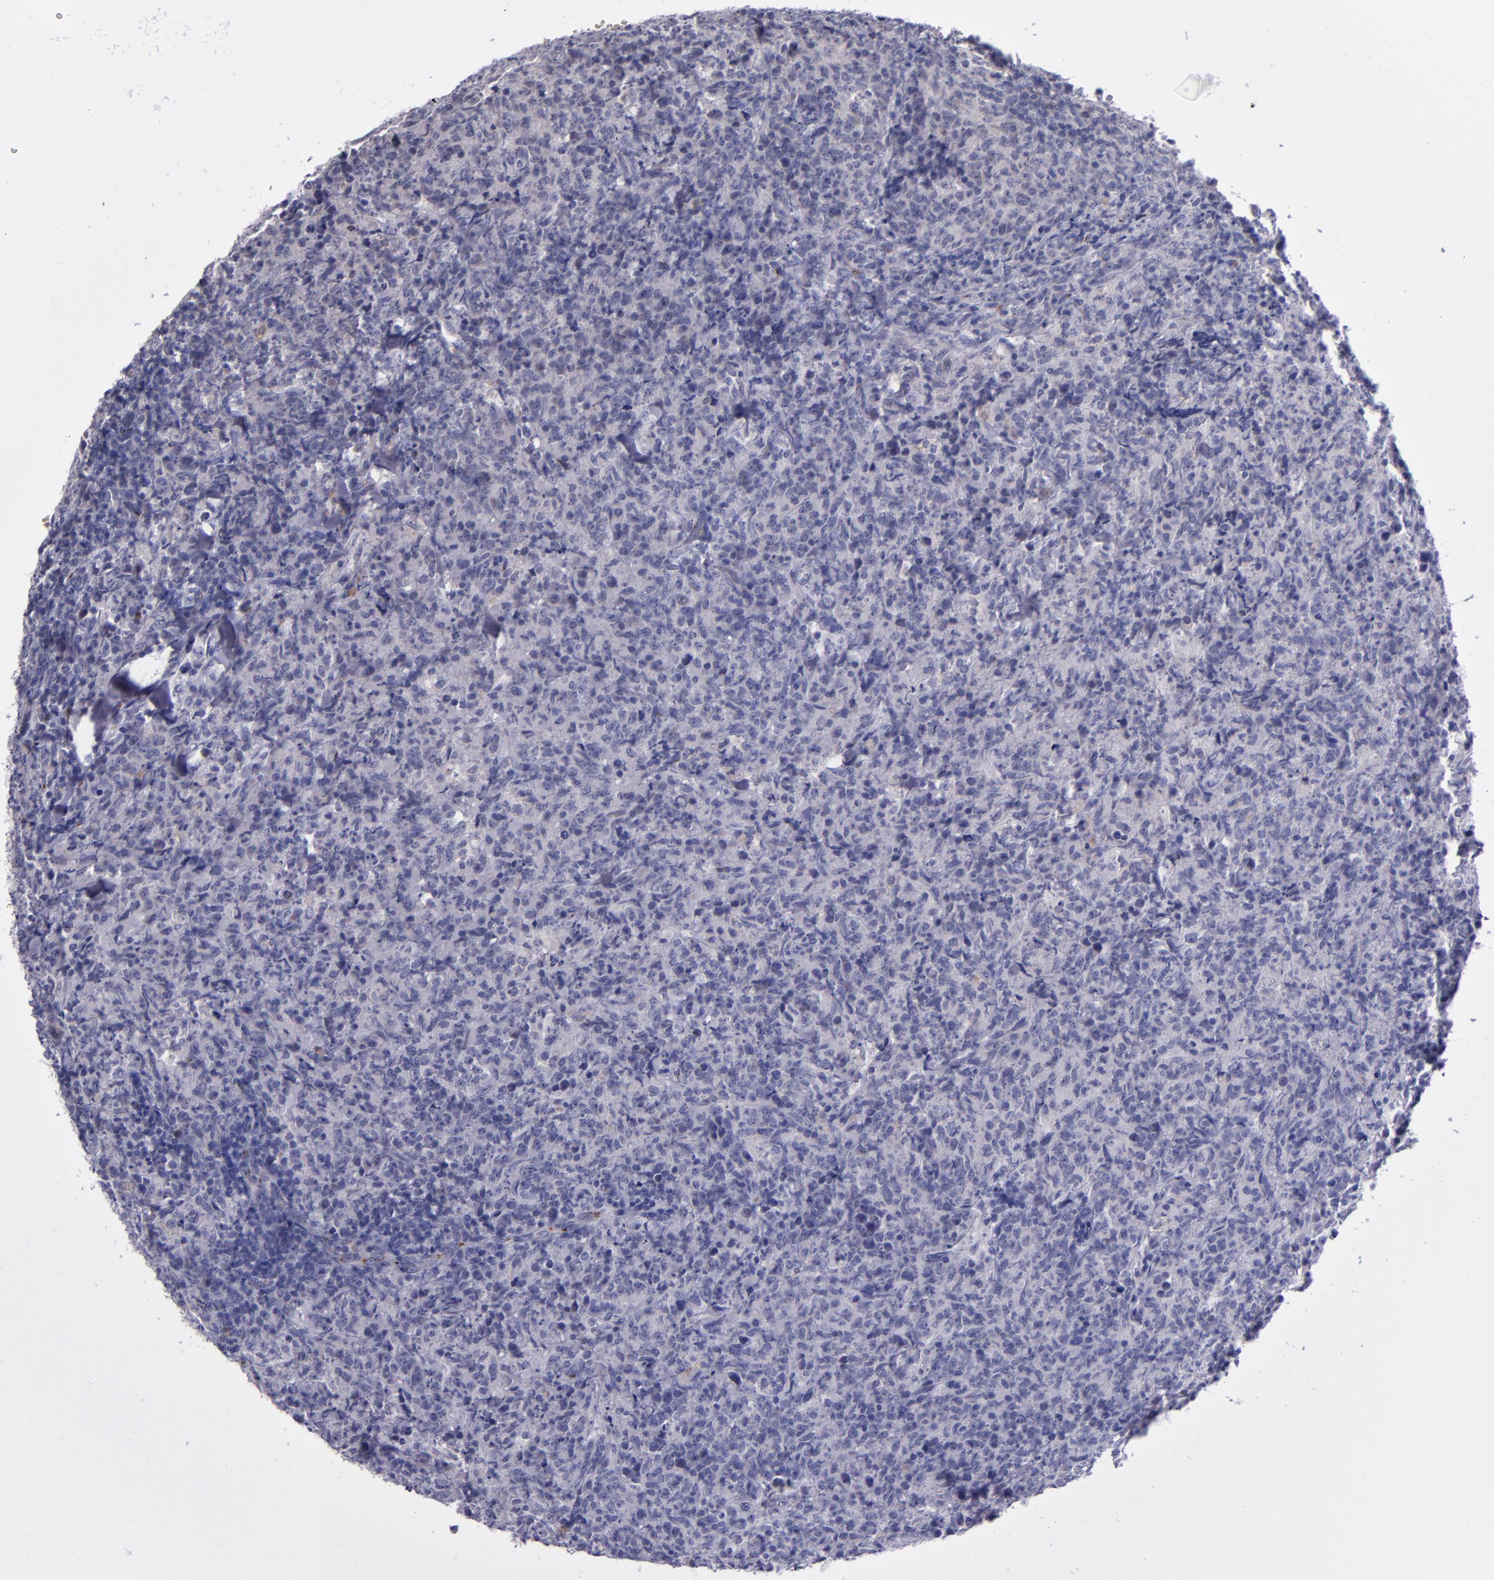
{"staining": {"intensity": "negative", "quantity": "none", "location": "none"}, "tissue": "lymphoma", "cell_type": "Tumor cells", "image_type": "cancer", "snomed": [{"axis": "morphology", "description": "Malignant lymphoma, non-Hodgkin's type, High grade"}, {"axis": "topography", "description": "Tonsil"}], "caption": "This micrograph is of malignant lymphoma, non-Hodgkin's type (high-grade) stained with immunohistochemistry (IHC) to label a protein in brown with the nuclei are counter-stained blue. There is no positivity in tumor cells.", "gene": "RAB41", "patient": {"sex": "female", "age": 36}}